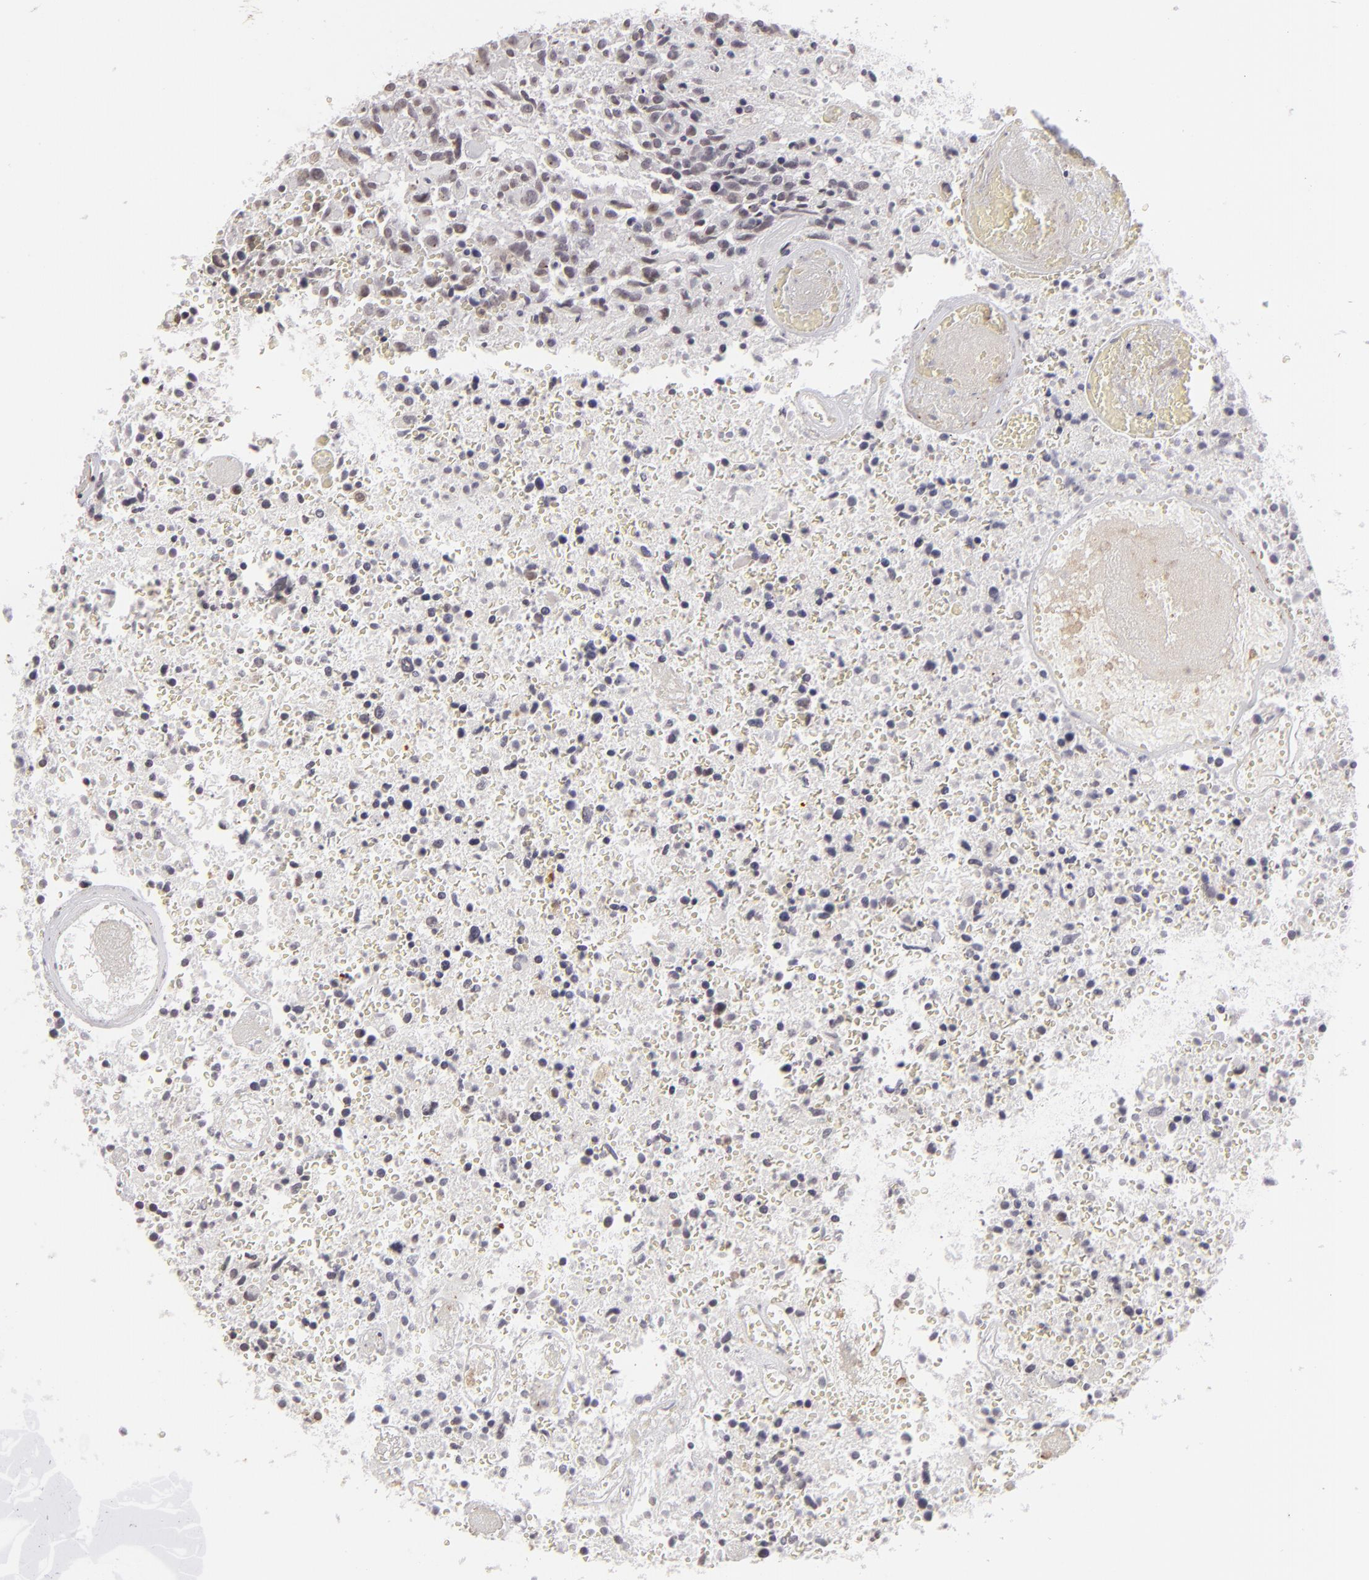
{"staining": {"intensity": "negative", "quantity": "none", "location": "none"}, "tissue": "glioma", "cell_type": "Tumor cells", "image_type": "cancer", "snomed": [{"axis": "morphology", "description": "Glioma, malignant, High grade"}, {"axis": "topography", "description": "Brain"}], "caption": "Immunohistochemical staining of glioma demonstrates no significant staining in tumor cells.", "gene": "CLDN2", "patient": {"sex": "male", "age": 72}}